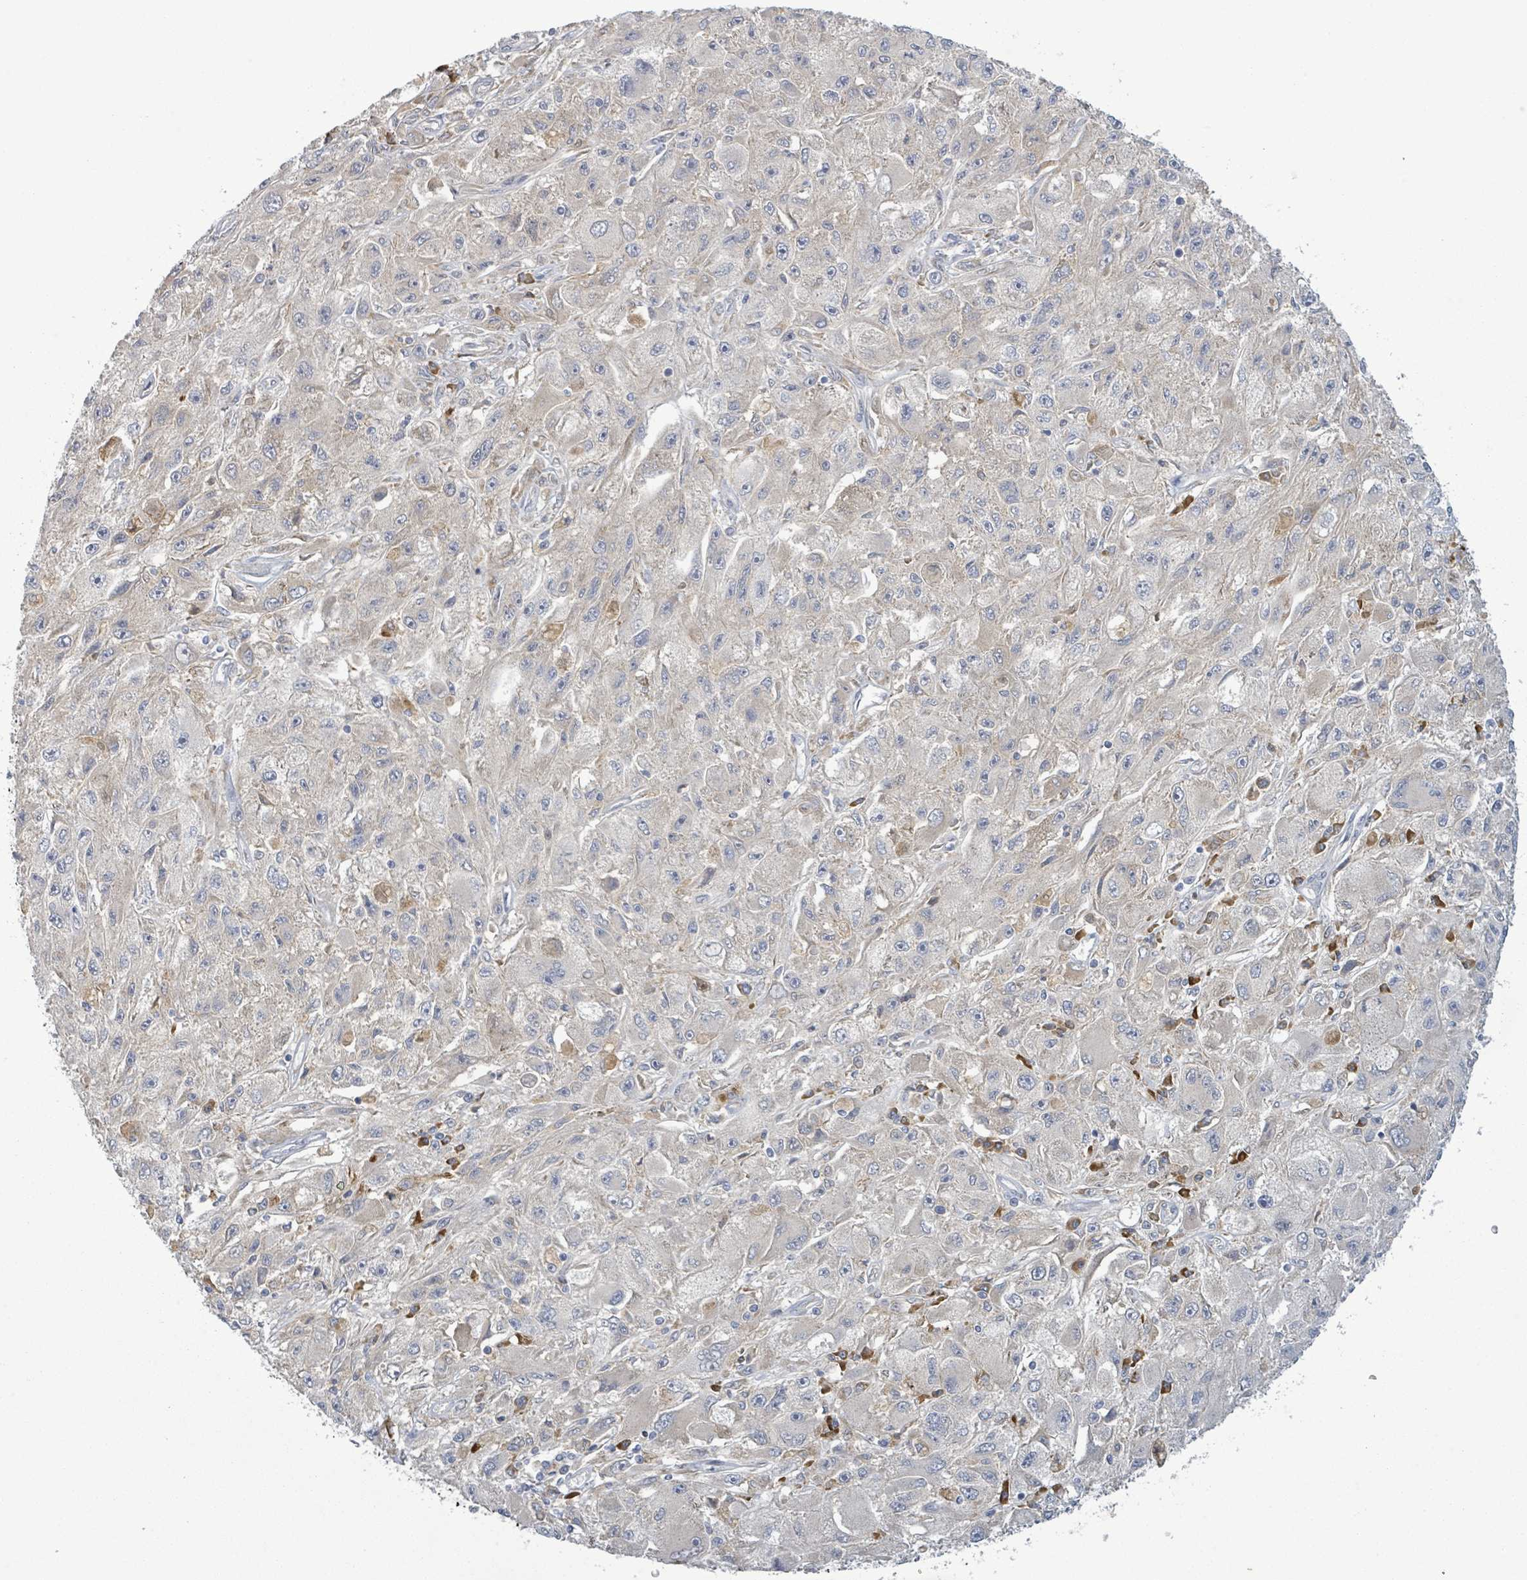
{"staining": {"intensity": "negative", "quantity": "none", "location": "none"}, "tissue": "melanoma", "cell_type": "Tumor cells", "image_type": "cancer", "snomed": [{"axis": "morphology", "description": "Malignant melanoma, Metastatic site"}, {"axis": "topography", "description": "Skin"}], "caption": "Immunohistochemistry photomicrograph of neoplastic tissue: human malignant melanoma (metastatic site) stained with DAB reveals no significant protein expression in tumor cells.", "gene": "ATP13A1", "patient": {"sex": "male", "age": 53}}